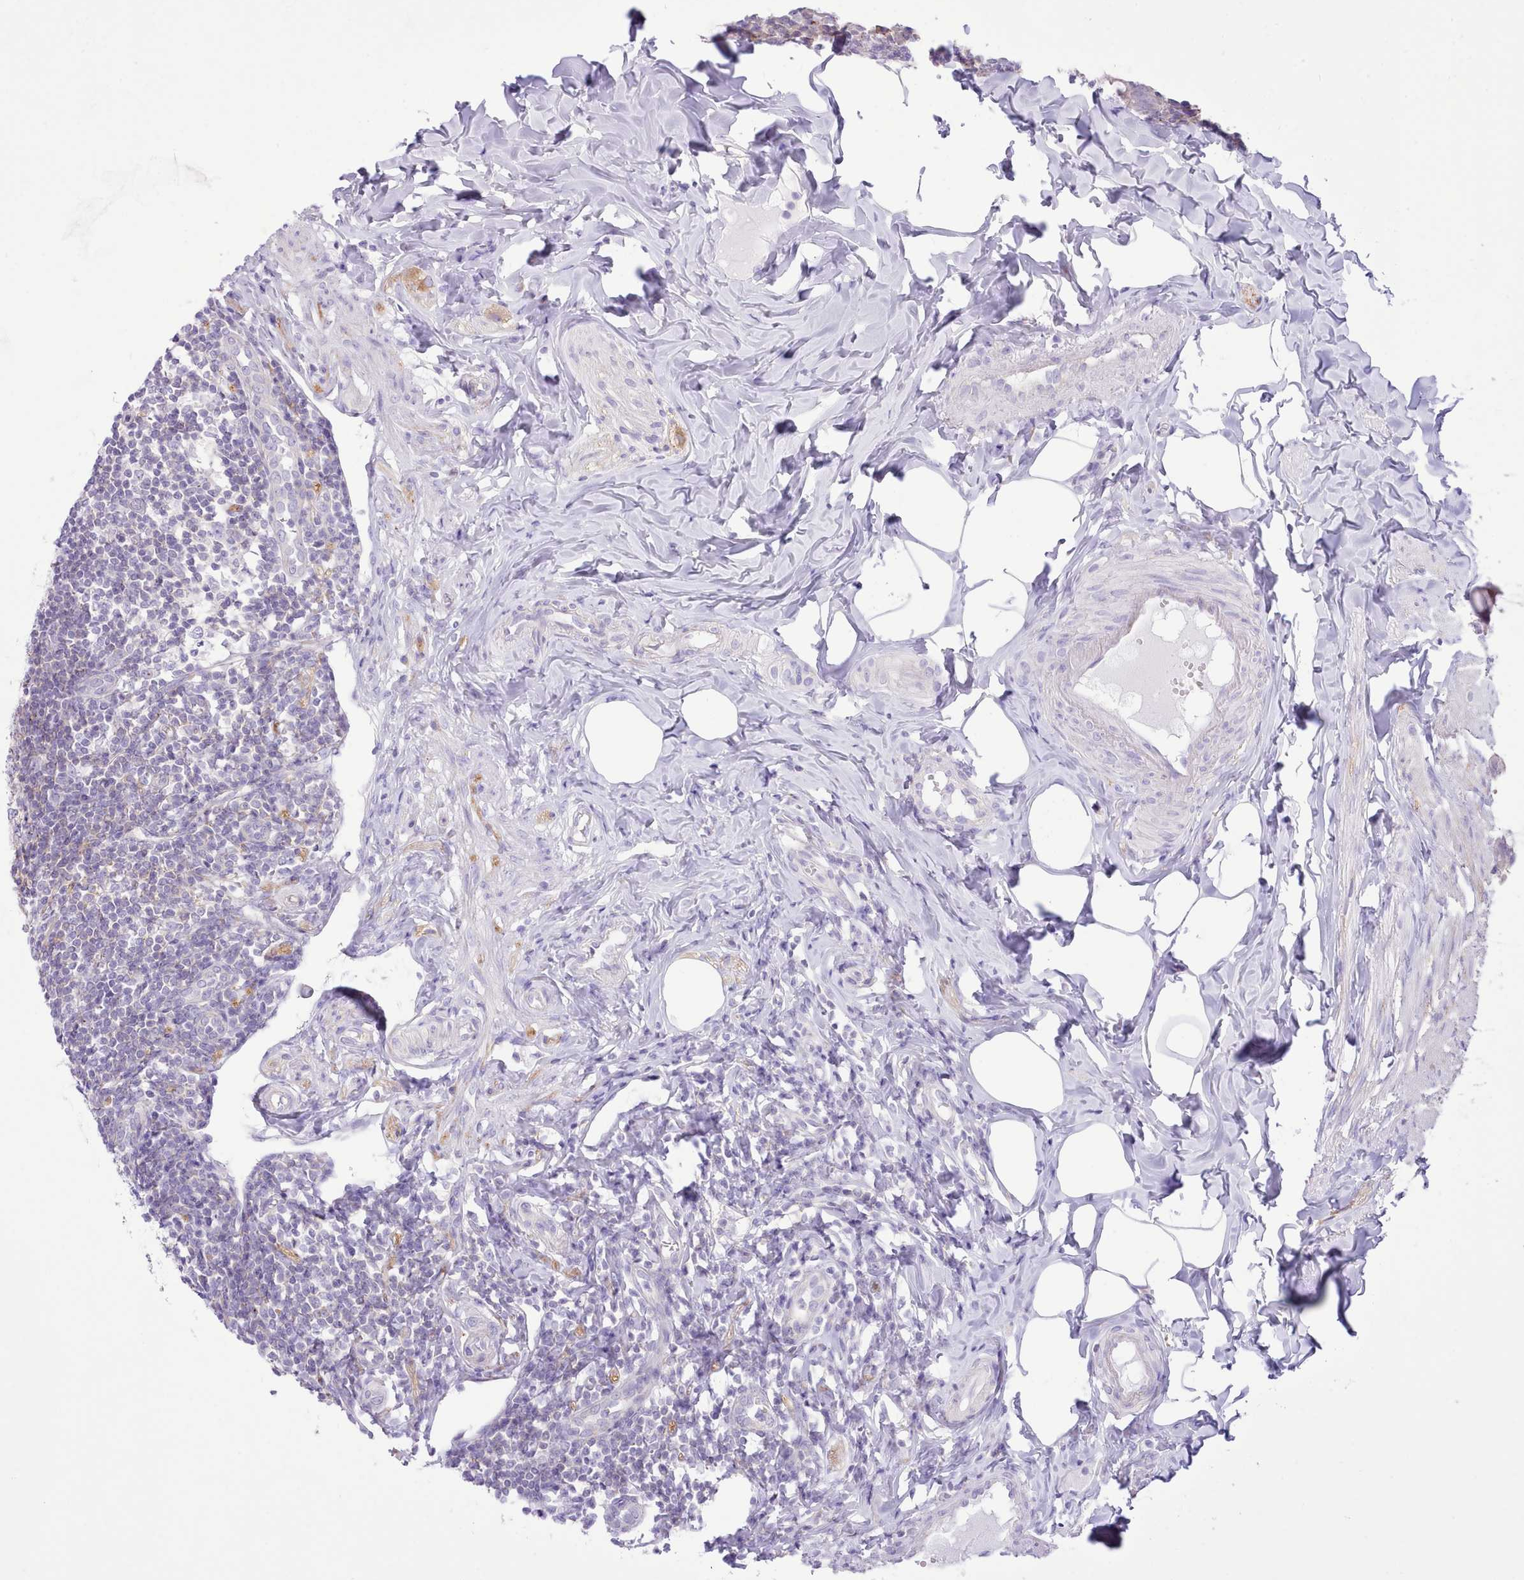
{"staining": {"intensity": "negative", "quantity": "none", "location": "none"}, "tissue": "appendix", "cell_type": "Glandular cells", "image_type": "normal", "snomed": [{"axis": "morphology", "description": "Normal tissue, NOS"}, {"axis": "topography", "description": "Appendix"}], "caption": "Immunohistochemical staining of benign human appendix reveals no significant staining in glandular cells. (Brightfield microscopy of DAB (3,3'-diaminobenzidine) immunohistochemistry (IHC) at high magnification).", "gene": "MDFI", "patient": {"sex": "female", "age": 33}}